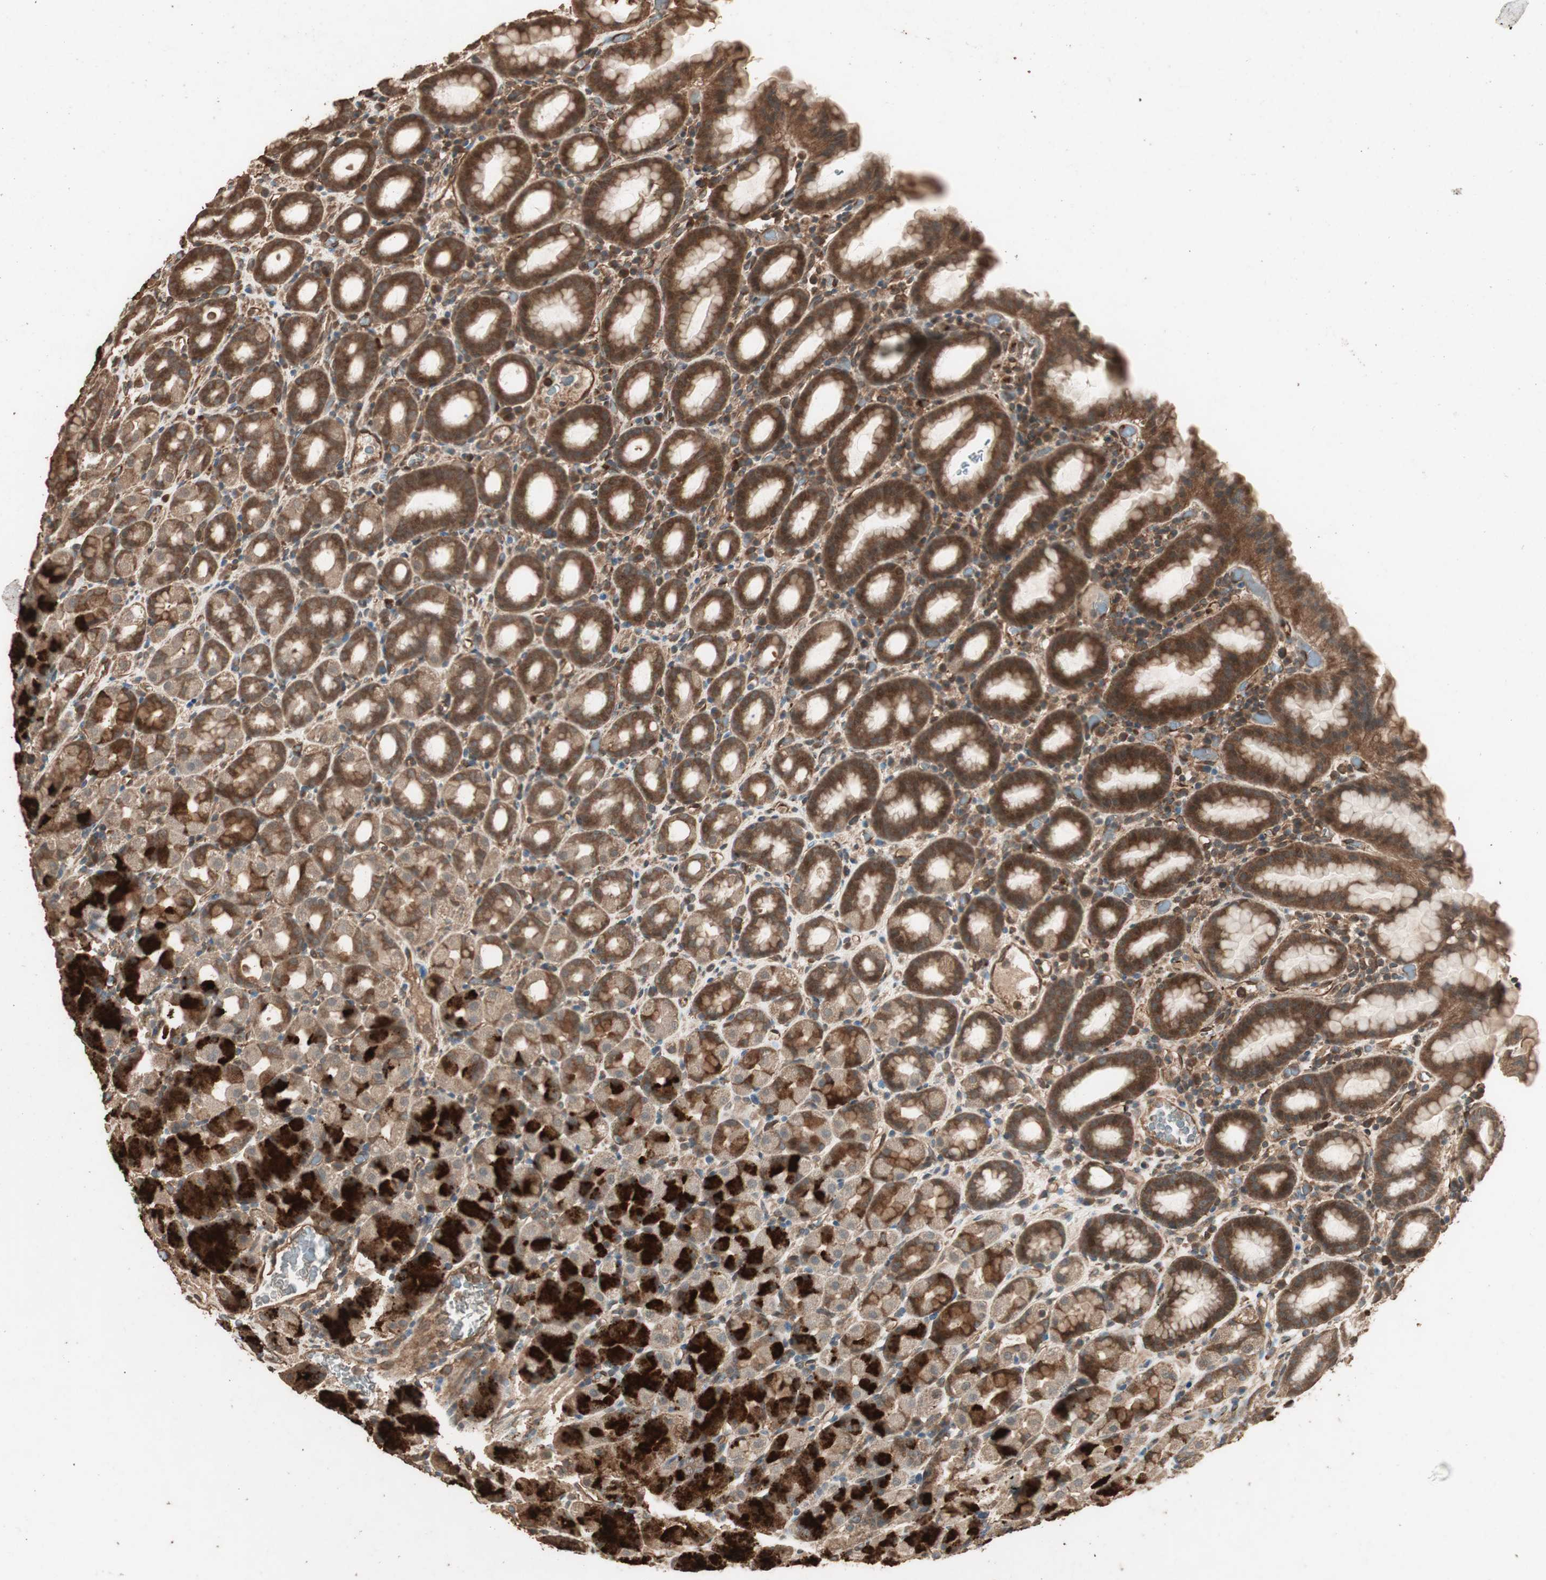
{"staining": {"intensity": "strong", "quantity": "25%-75%", "location": "cytoplasmic/membranous"}, "tissue": "stomach", "cell_type": "Glandular cells", "image_type": "normal", "snomed": [{"axis": "morphology", "description": "Normal tissue, NOS"}, {"axis": "topography", "description": "Stomach, upper"}], "caption": "Protein positivity by IHC exhibits strong cytoplasmic/membranous staining in about 25%-75% of glandular cells in normal stomach.", "gene": "CCN4", "patient": {"sex": "male", "age": 68}}